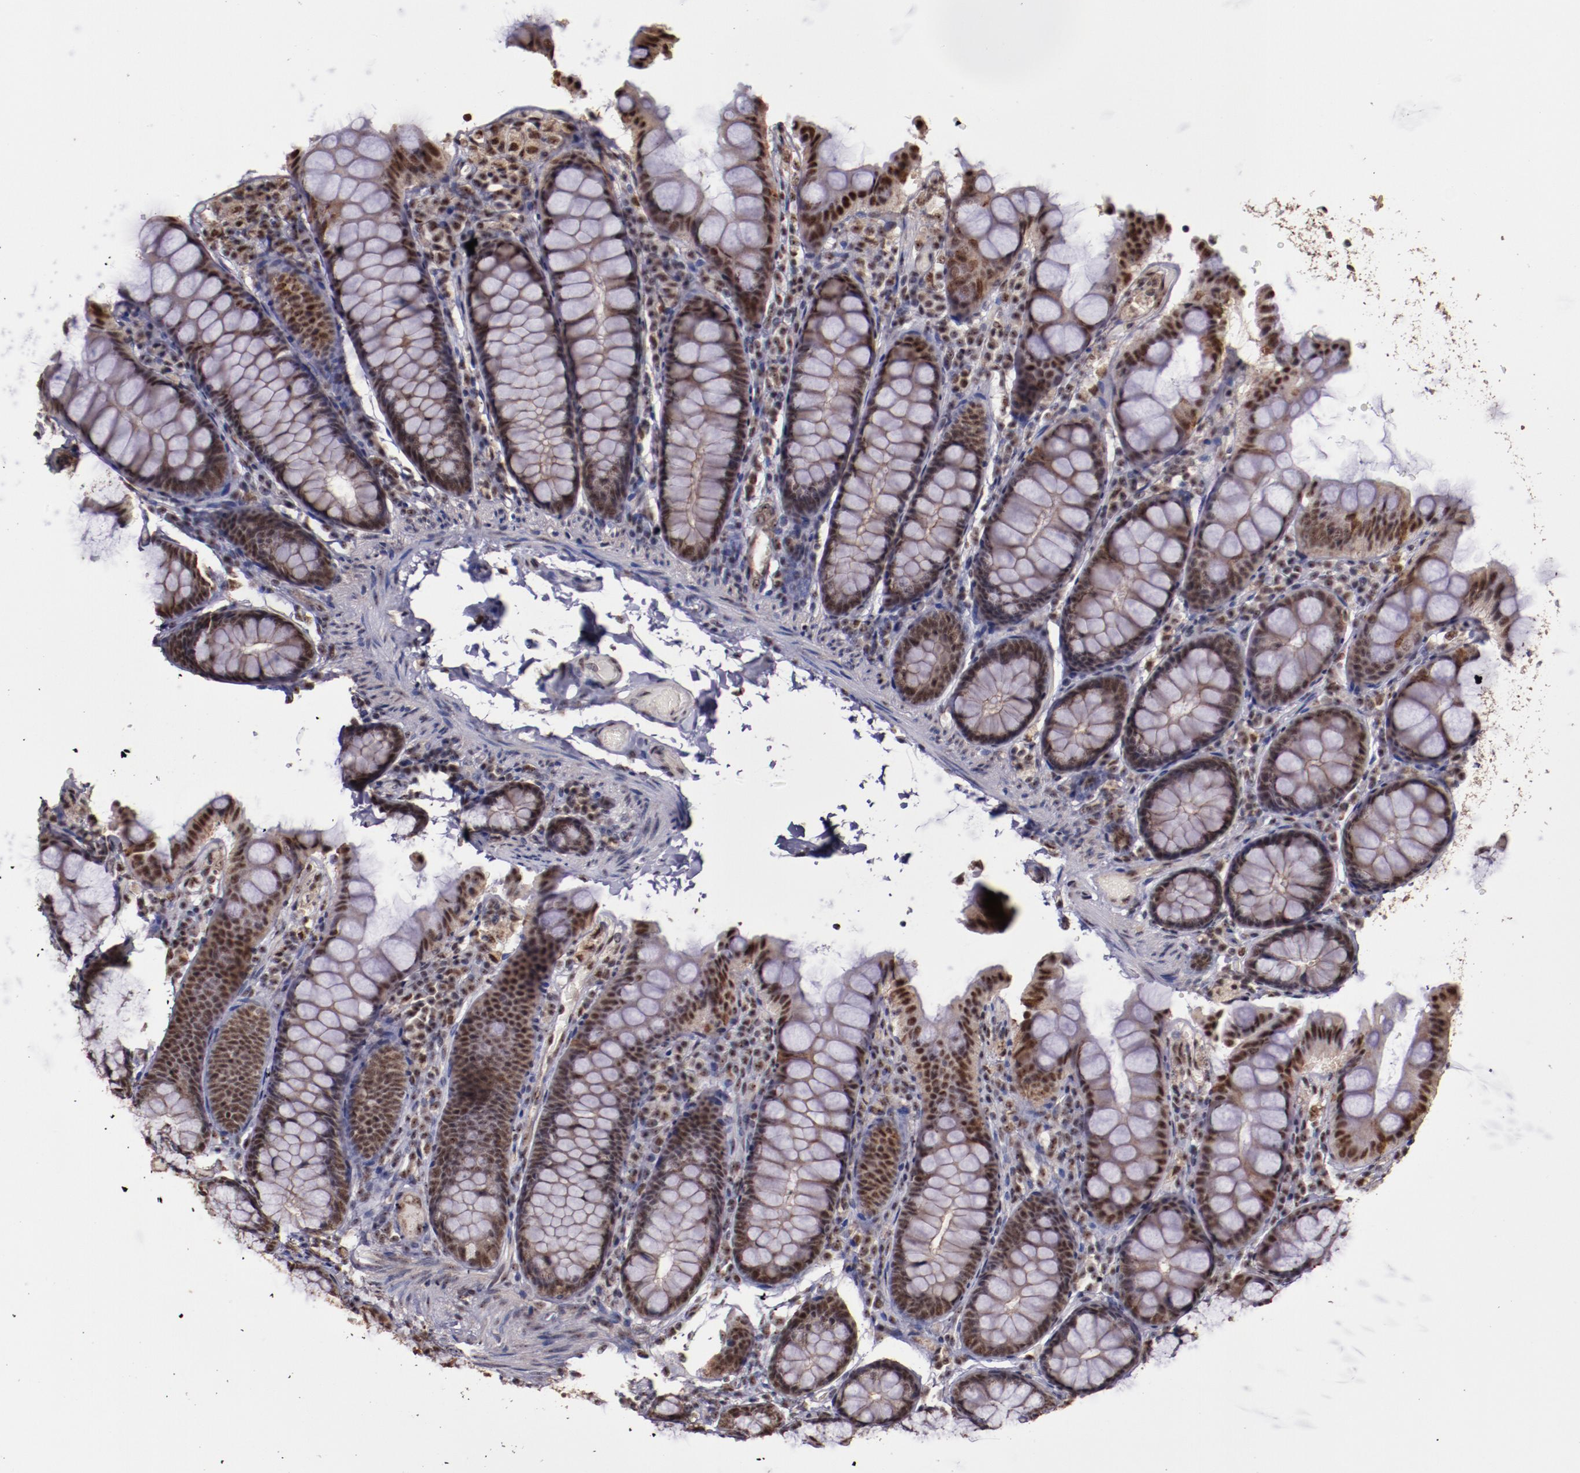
{"staining": {"intensity": "moderate", "quantity": ">75%", "location": "nuclear"}, "tissue": "colon", "cell_type": "Endothelial cells", "image_type": "normal", "snomed": [{"axis": "morphology", "description": "Normal tissue, NOS"}, {"axis": "topography", "description": "Colon"}], "caption": "DAB (3,3'-diaminobenzidine) immunohistochemical staining of unremarkable colon reveals moderate nuclear protein staining in approximately >75% of endothelial cells. (DAB IHC, brown staining for protein, blue staining for nuclei).", "gene": "CECR2", "patient": {"sex": "female", "age": 61}}